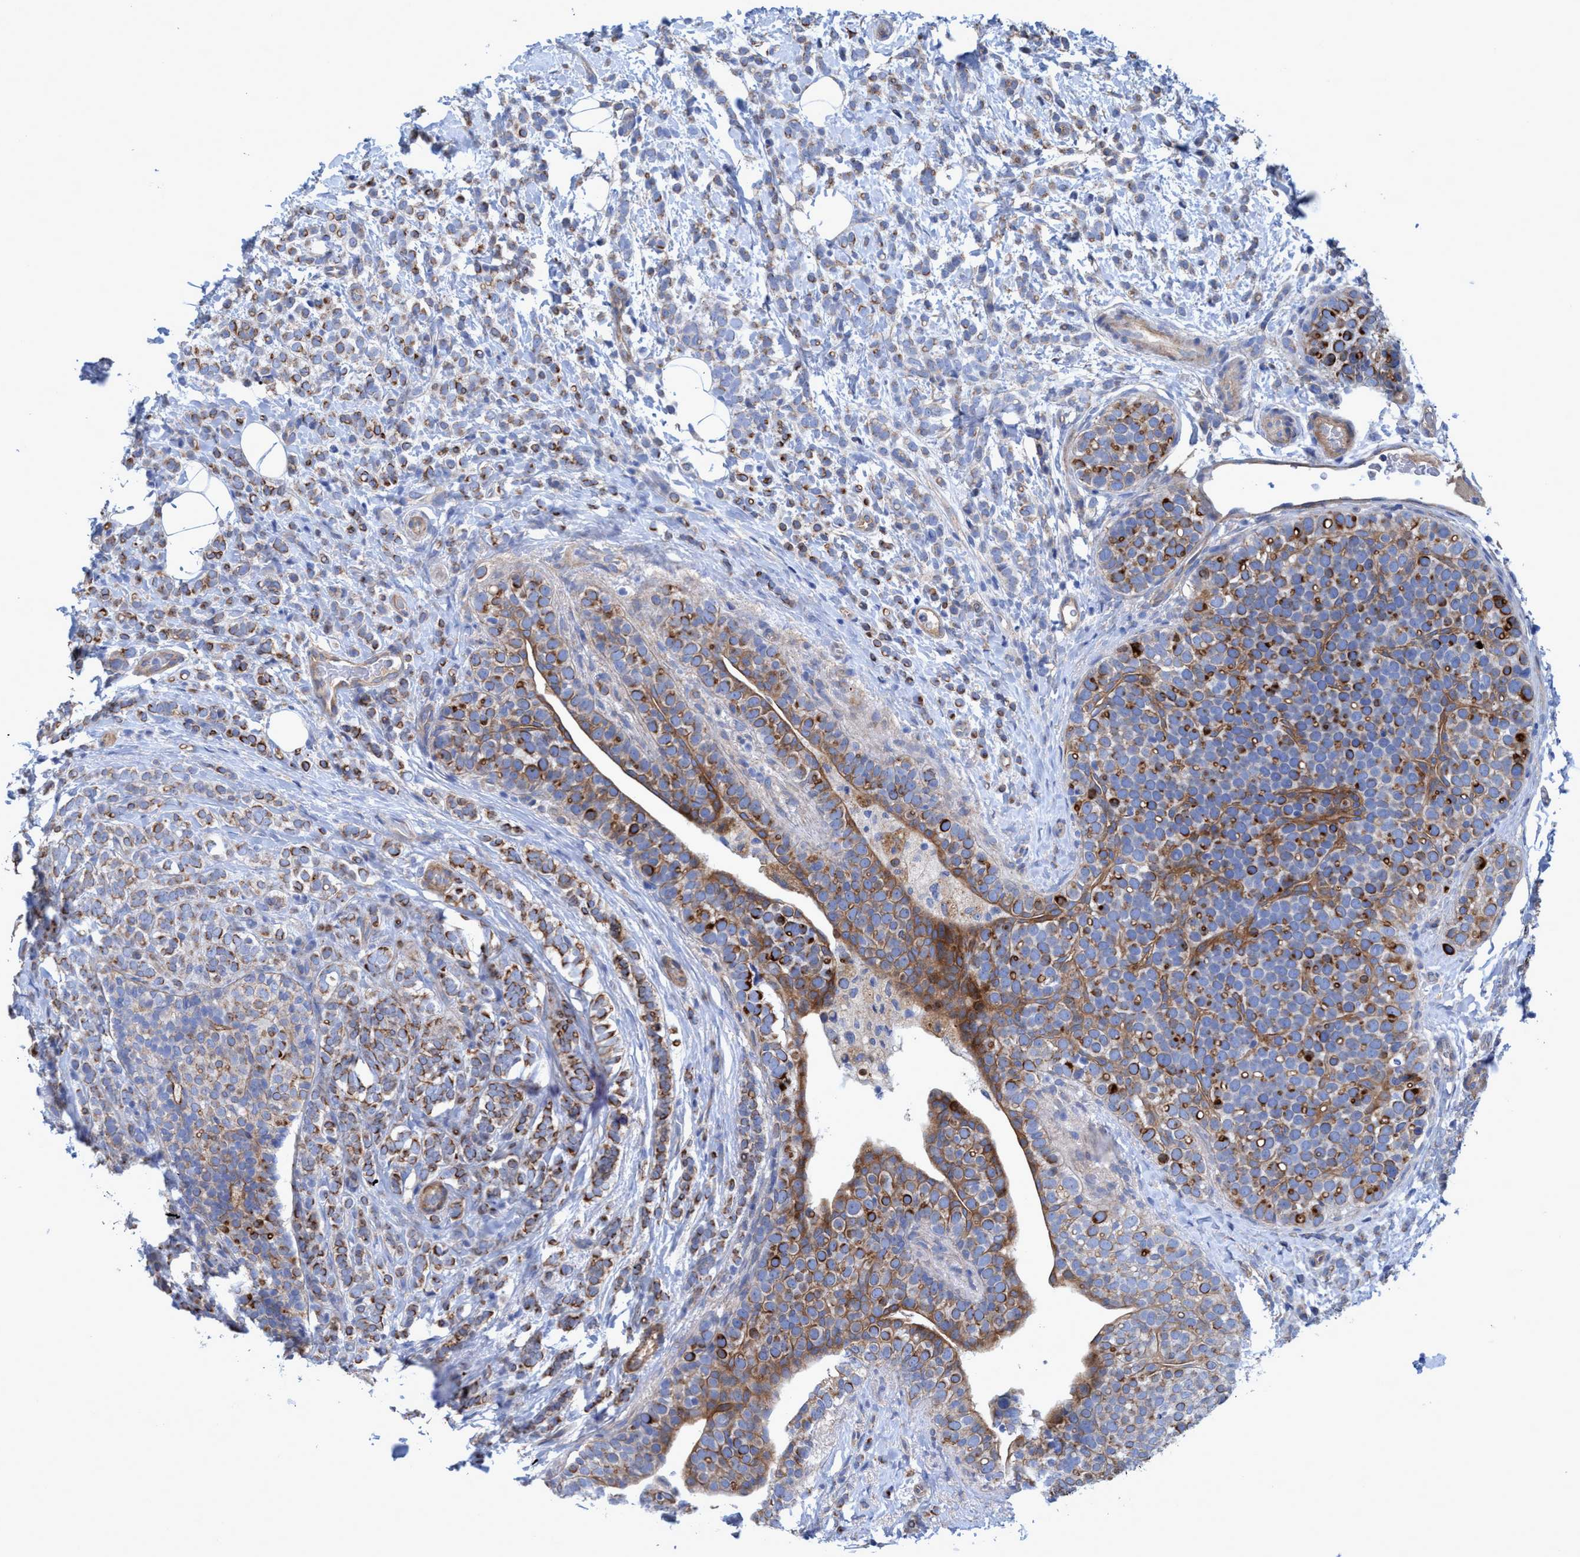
{"staining": {"intensity": "moderate", "quantity": "25%-75%", "location": "cytoplasmic/membranous"}, "tissue": "breast cancer", "cell_type": "Tumor cells", "image_type": "cancer", "snomed": [{"axis": "morphology", "description": "Lobular carcinoma"}, {"axis": "topography", "description": "Breast"}], "caption": "Lobular carcinoma (breast) stained with immunohistochemistry reveals moderate cytoplasmic/membranous positivity in about 25%-75% of tumor cells. Nuclei are stained in blue.", "gene": "GULP1", "patient": {"sex": "female", "age": 50}}